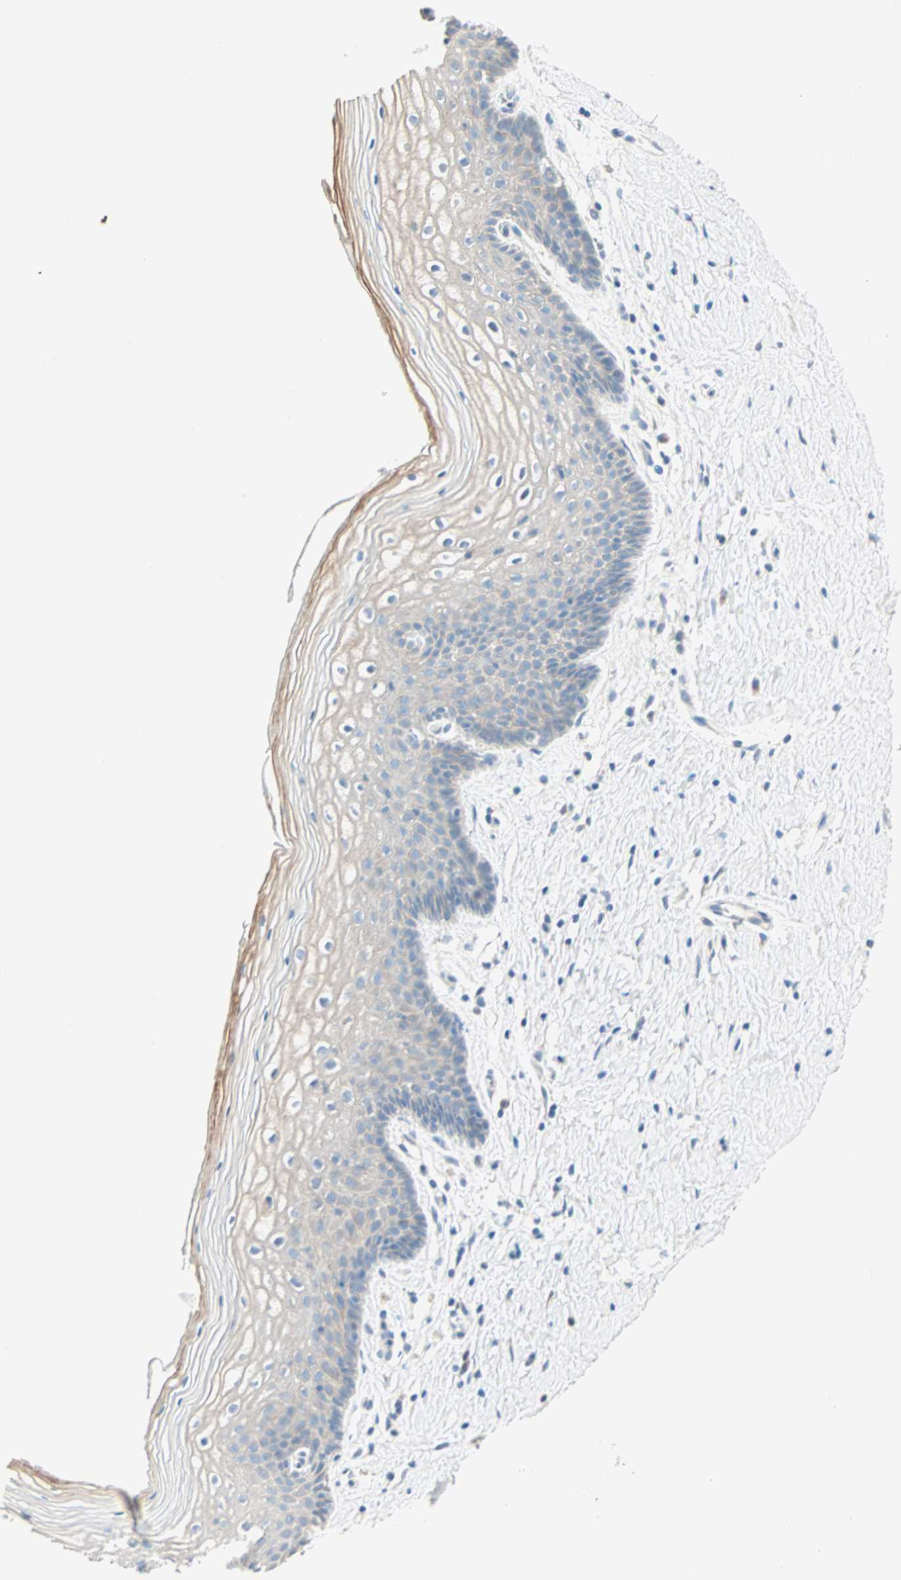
{"staining": {"intensity": "moderate", "quantity": "25%-75%", "location": "cytoplasmic/membranous"}, "tissue": "vagina", "cell_type": "Squamous epithelial cells", "image_type": "normal", "snomed": [{"axis": "morphology", "description": "Normal tissue, NOS"}, {"axis": "topography", "description": "Vagina"}], "caption": "High-power microscopy captured an immunohistochemistry histopathology image of benign vagina, revealing moderate cytoplasmic/membranous positivity in about 25%-75% of squamous epithelial cells. (DAB (3,3'-diaminobenzidine) IHC, brown staining for protein, blue staining for nuclei).", "gene": "SULT1C2", "patient": {"sex": "female", "age": 46}}